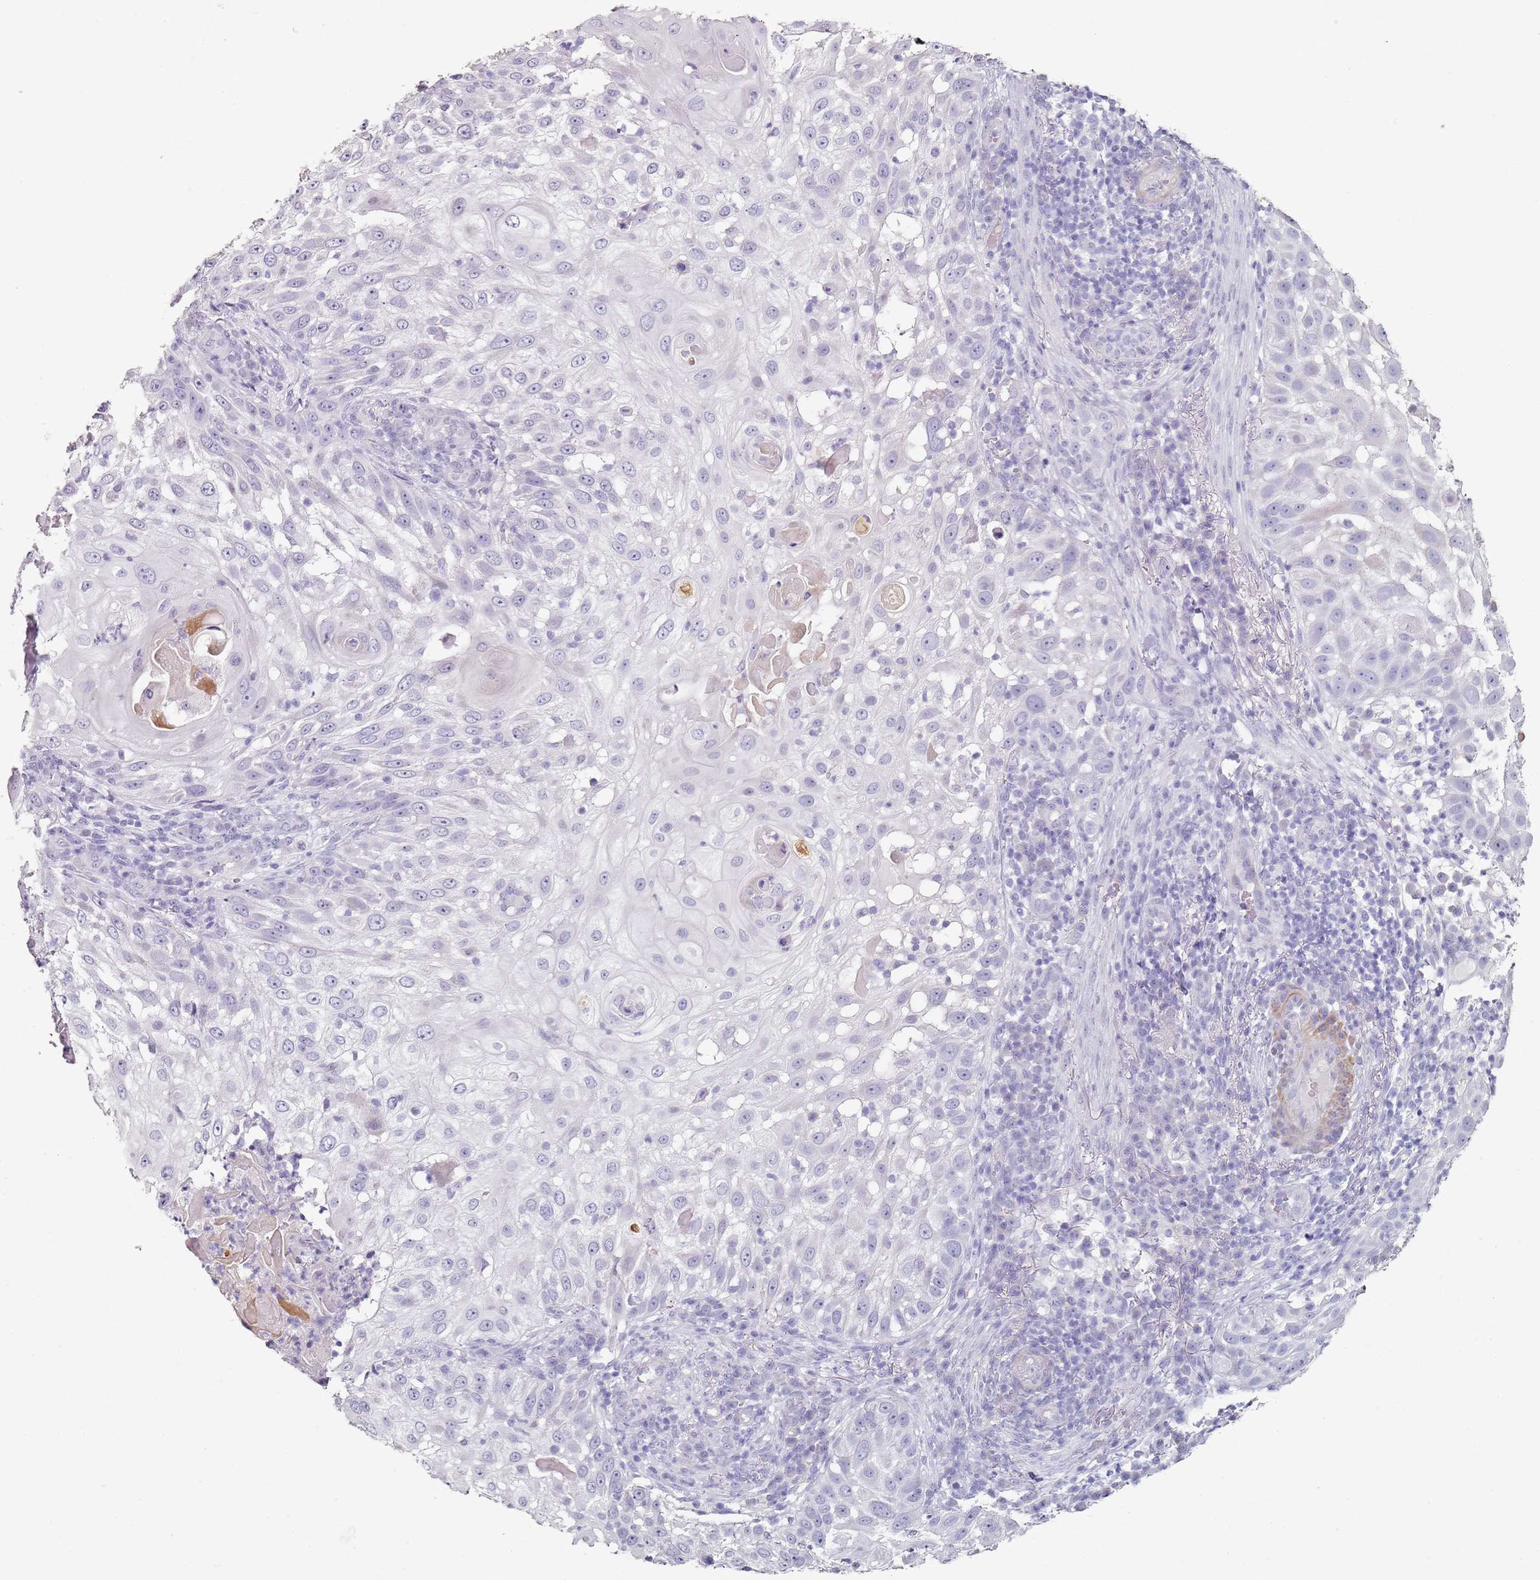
{"staining": {"intensity": "negative", "quantity": "none", "location": "none"}, "tissue": "skin cancer", "cell_type": "Tumor cells", "image_type": "cancer", "snomed": [{"axis": "morphology", "description": "Squamous cell carcinoma, NOS"}, {"axis": "topography", "description": "Skin"}], "caption": "Immunohistochemical staining of human skin squamous cell carcinoma shows no significant staining in tumor cells.", "gene": "DNAH11", "patient": {"sex": "female", "age": 44}}